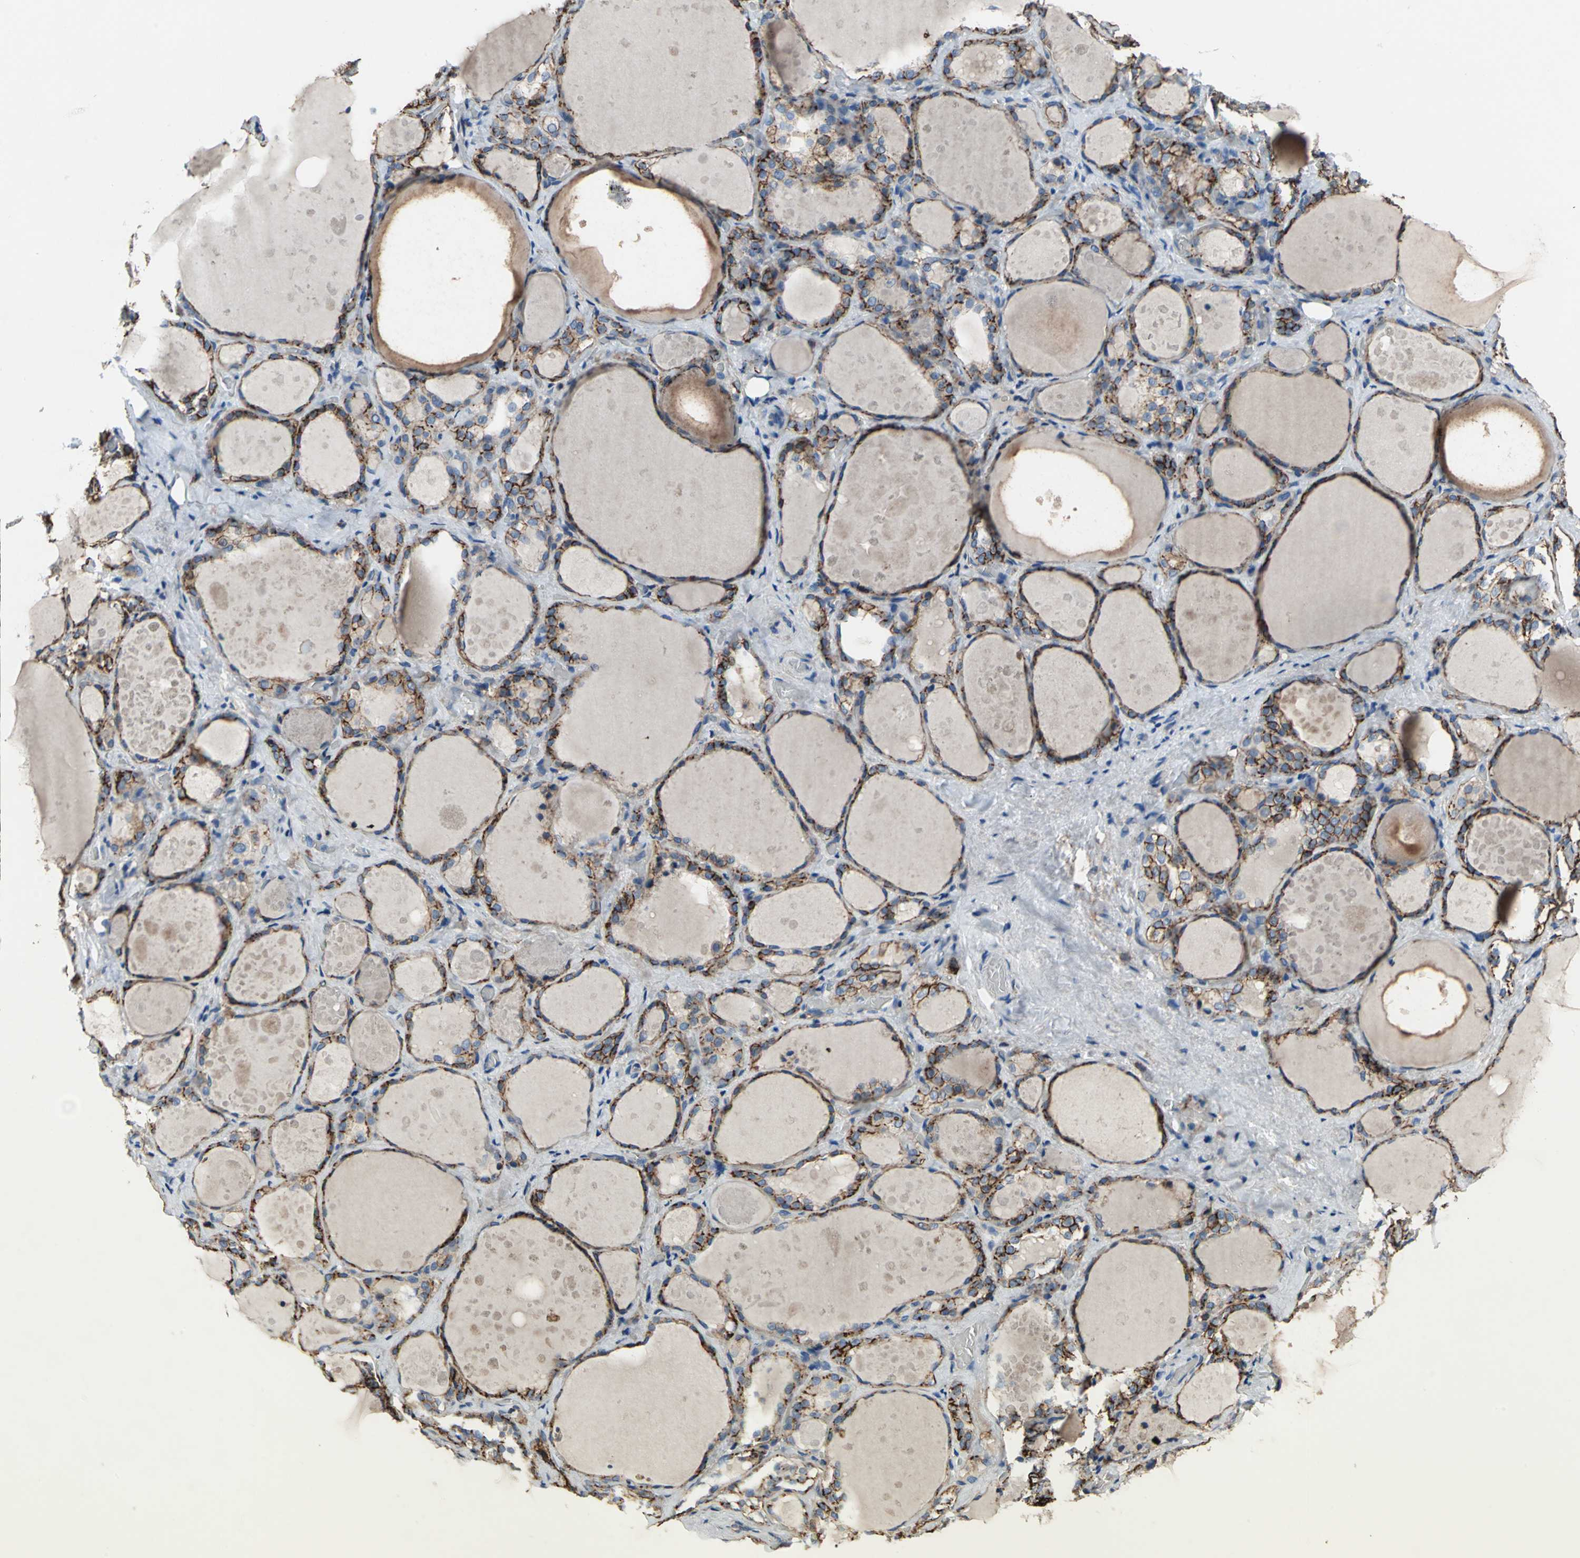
{"staining": {"intensity": "strong", "quantity": ">75%", "location": "cytoplasmic/membranous"}, "tissue": "thyroid gland", "cell_type": "Glandular cells", "image_type": "normal", "snomed": [{"axis": "morphology", "description": "Normal tissue, NOS"}, {"axis": "topography", "description": "Thyroid gland"}], "caption": "A high amount of strong cytoplasmic/membranous expression is identified in approximately >75% of glandular cells in normal thyroid gland.", "gene": "CD44", "patient": {"sex": "female", "age": 75}}